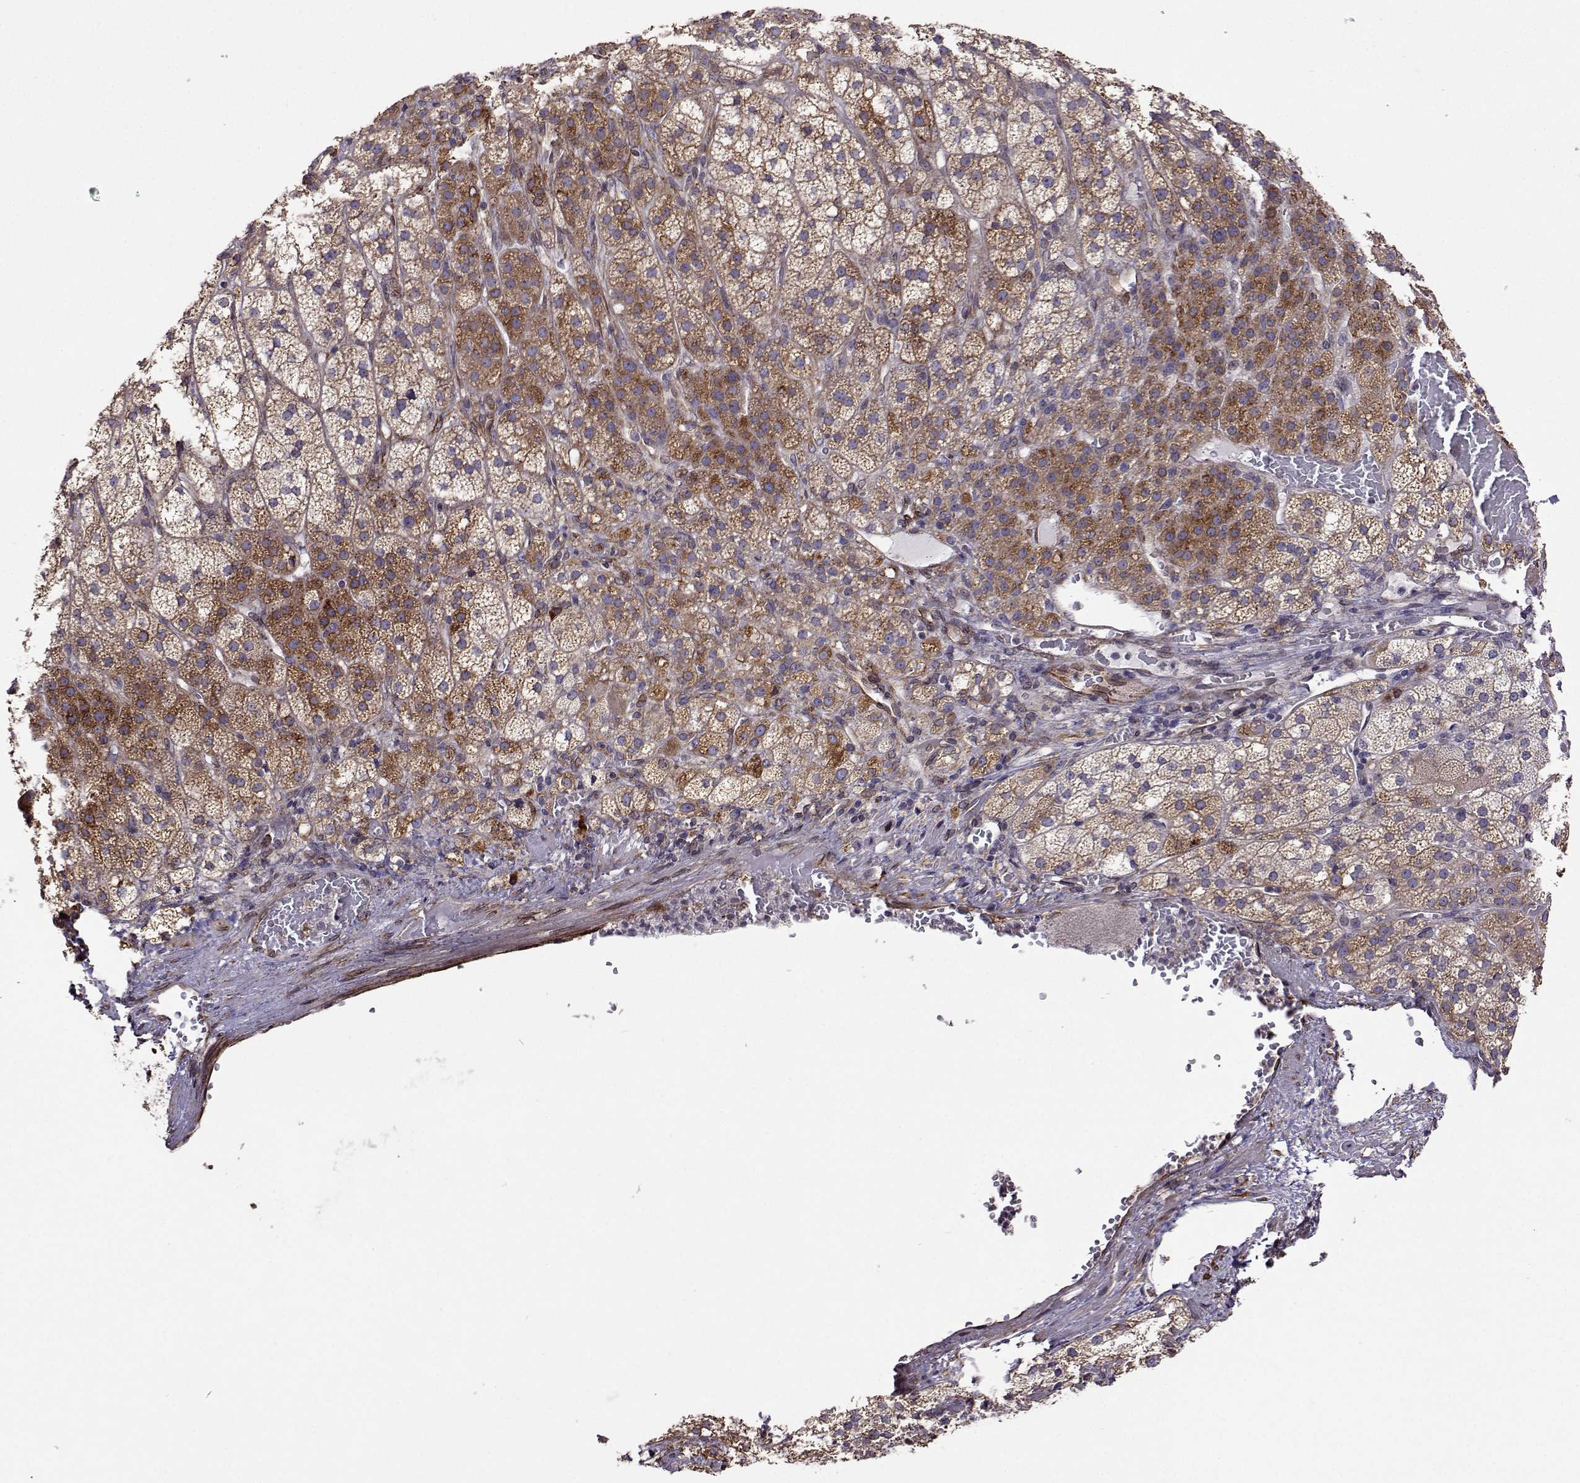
{"staining": {"intensity": "moderate", "quantity": "<25%", "location": "cytoplasmic/membranous"}, "tissue": "adrenal gland", "cell_type": "Glandular cells", "image_type": "normal", "snomed": [{"axis": "morphology", "description": "Normal tissue, NOS"}, {"axis": "topography", "description": "Adrenal gland"}], "caption": "The photomicrograph displays staining of normal adrenal gland, revealing moderate cytoplasmic/membranous protein positivity (brown color) within glandular cells. Nuclei are stained in blue.", "gene": "PGRMC2", "patient": {"sex": "female", "age": 60}}